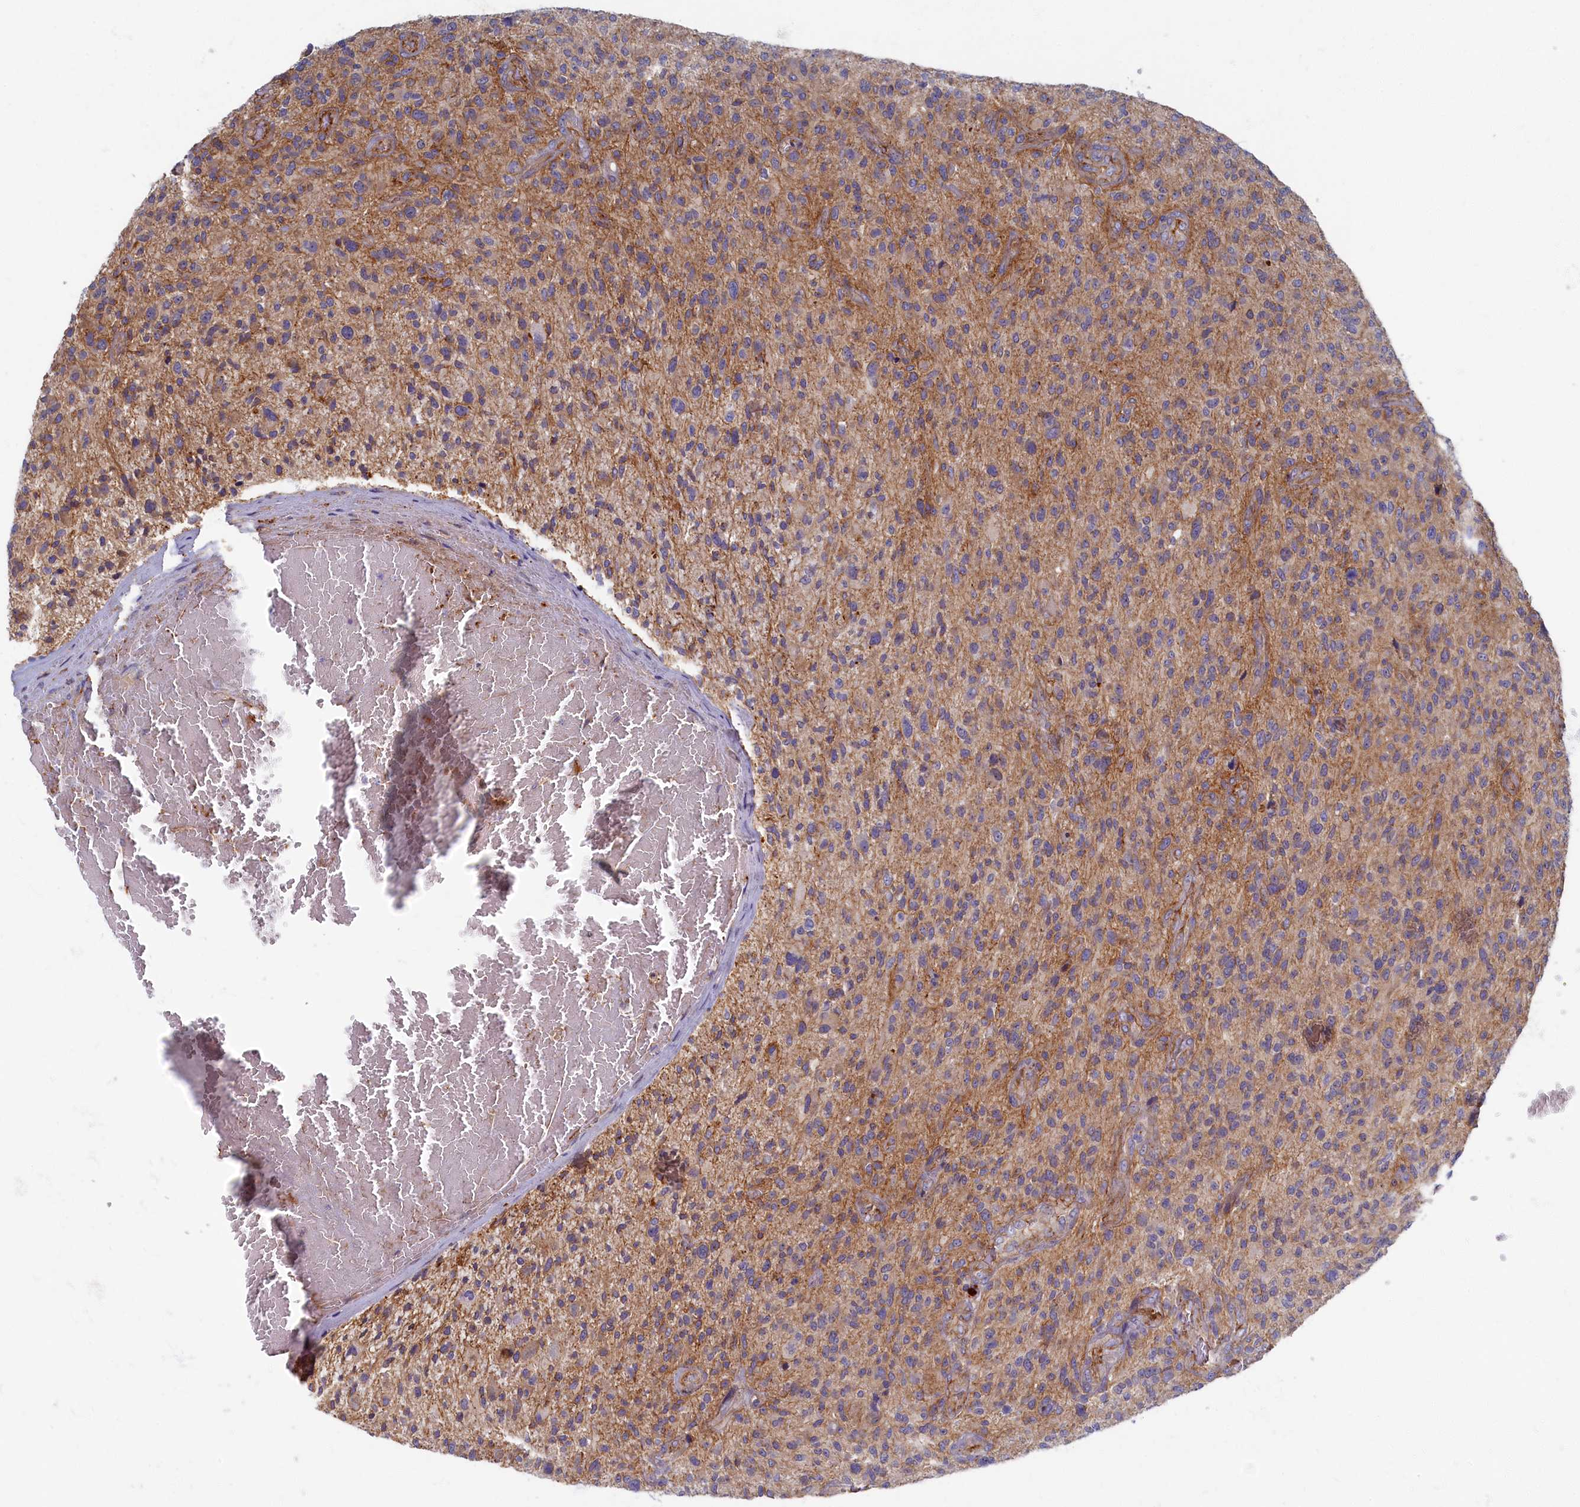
{"staining": {"intensity": "weak", "quantity": "25%-75%", "location": "cytoplasmic/membranous"}, "tissue": "glioma", "cell_type": "Tumor cells", "image_type": "cancer", "snomed": [{"axis": "morphology", "description": "Glioma, malignant, High grade"}, {"axis": "topography", "description": "Brain"}], "caption": "DAB (3,3'-diaminobenzidine) immunohistochemical staining of human glioma shows weak cytoplasmic/membranous protein expression in approximately 25%-75% of tumor cells. (IHC, brightfield microscopy, high magnification).", "gene": "PSMG2", "patient": {"sex": "male", "age": 47}}